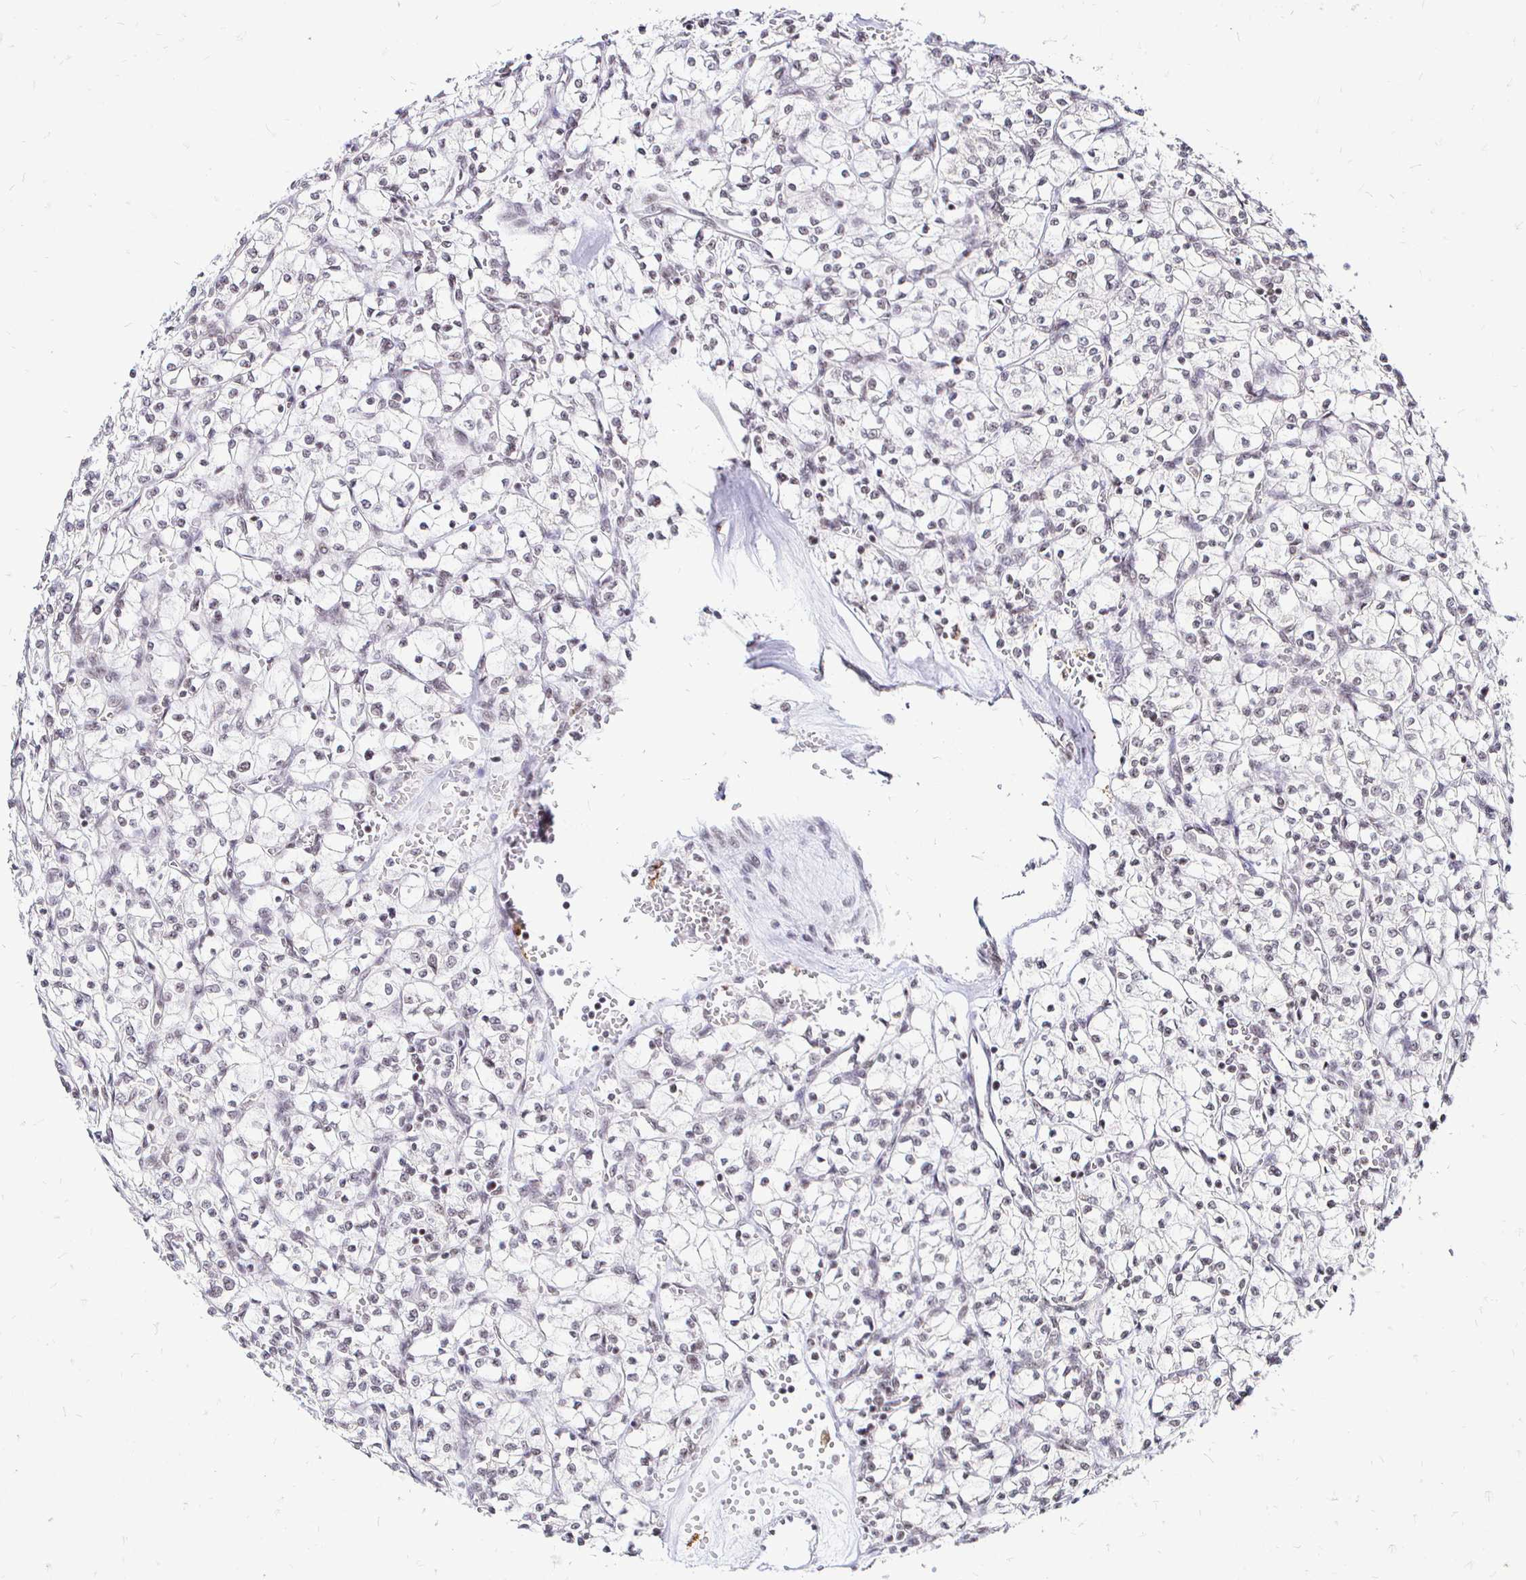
{"staining": {"intensity": "negative", "quantity": "none", "location": "none"}, "tissue": "renal cancer", "cell_type": "Tumor cells", "image_type": "cancer", "snomed": [{"axis": "morphology", "description": "Adenocarcinoma, NOS"}, {"axis": "topography", "description": "Kidney"}], "caption": "Tumor cells are negative for brown protein staining in adenocarcinoma (renal).", "gene": "SIN3A", "patient": {"sex": "female", "age": 64}}